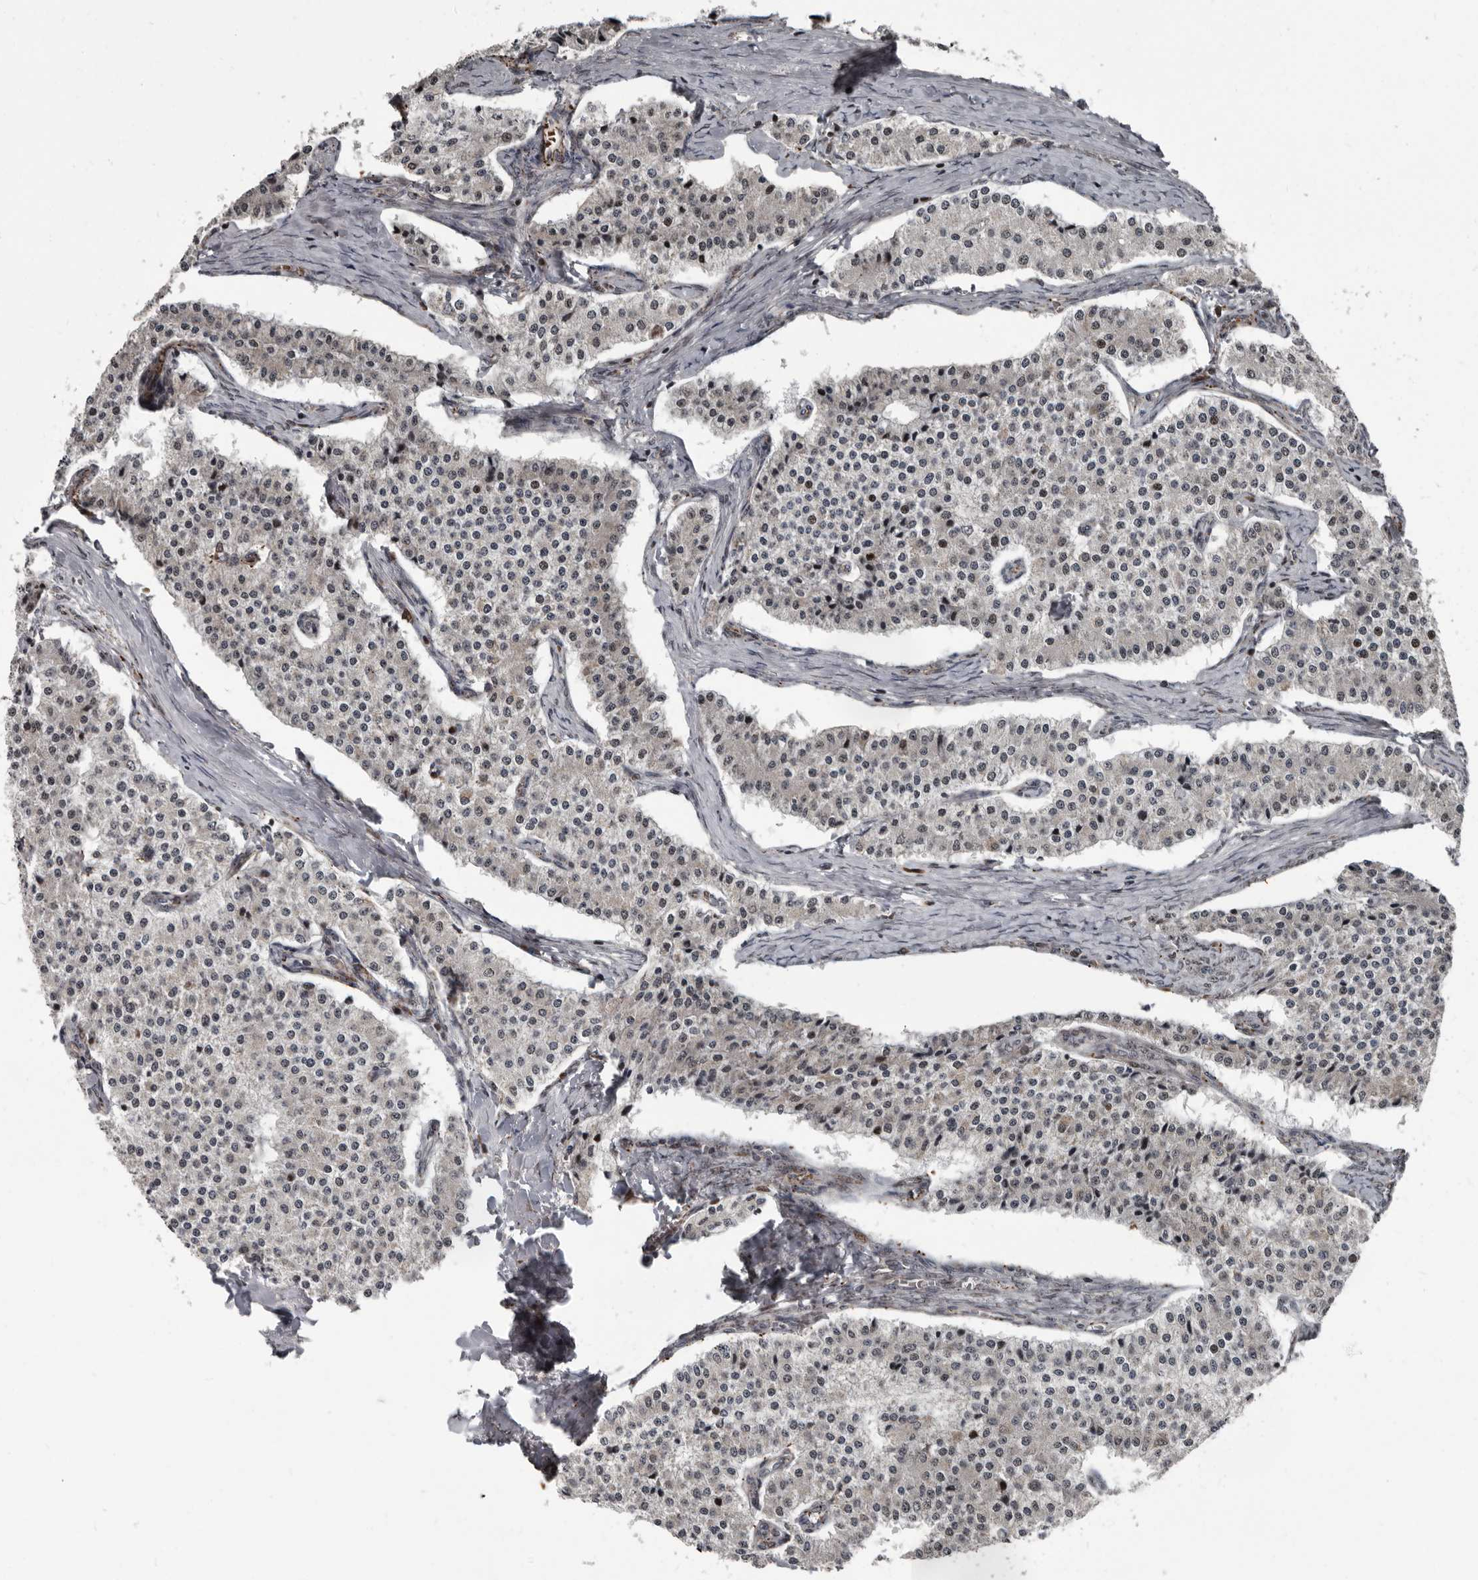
{"staining": {"intensity": "weak", "quantity": "25%-75%", "location": "nuclear"}, "tissue": "carcinoid", "cell_type": "Tumor cells", "image_type": "cancer", "snomed": [{"axis": "morphology", "description": "Carcinoid, malignant, NOS"}, {"axis": "topography", "description": "Colon"}], "caption": "Carcinoid (malignant) was stained to show a protein in brown. There is low levels of weak nuclear staining in about 25%-75% of tumor cells. The protein of interest is stained brown, and the nuclei are stained in blue (DAB IHC with brightfield microscopy, high magnification).", "gene": "CHD1L", "patient": {"sex": "female", "age": 52}}